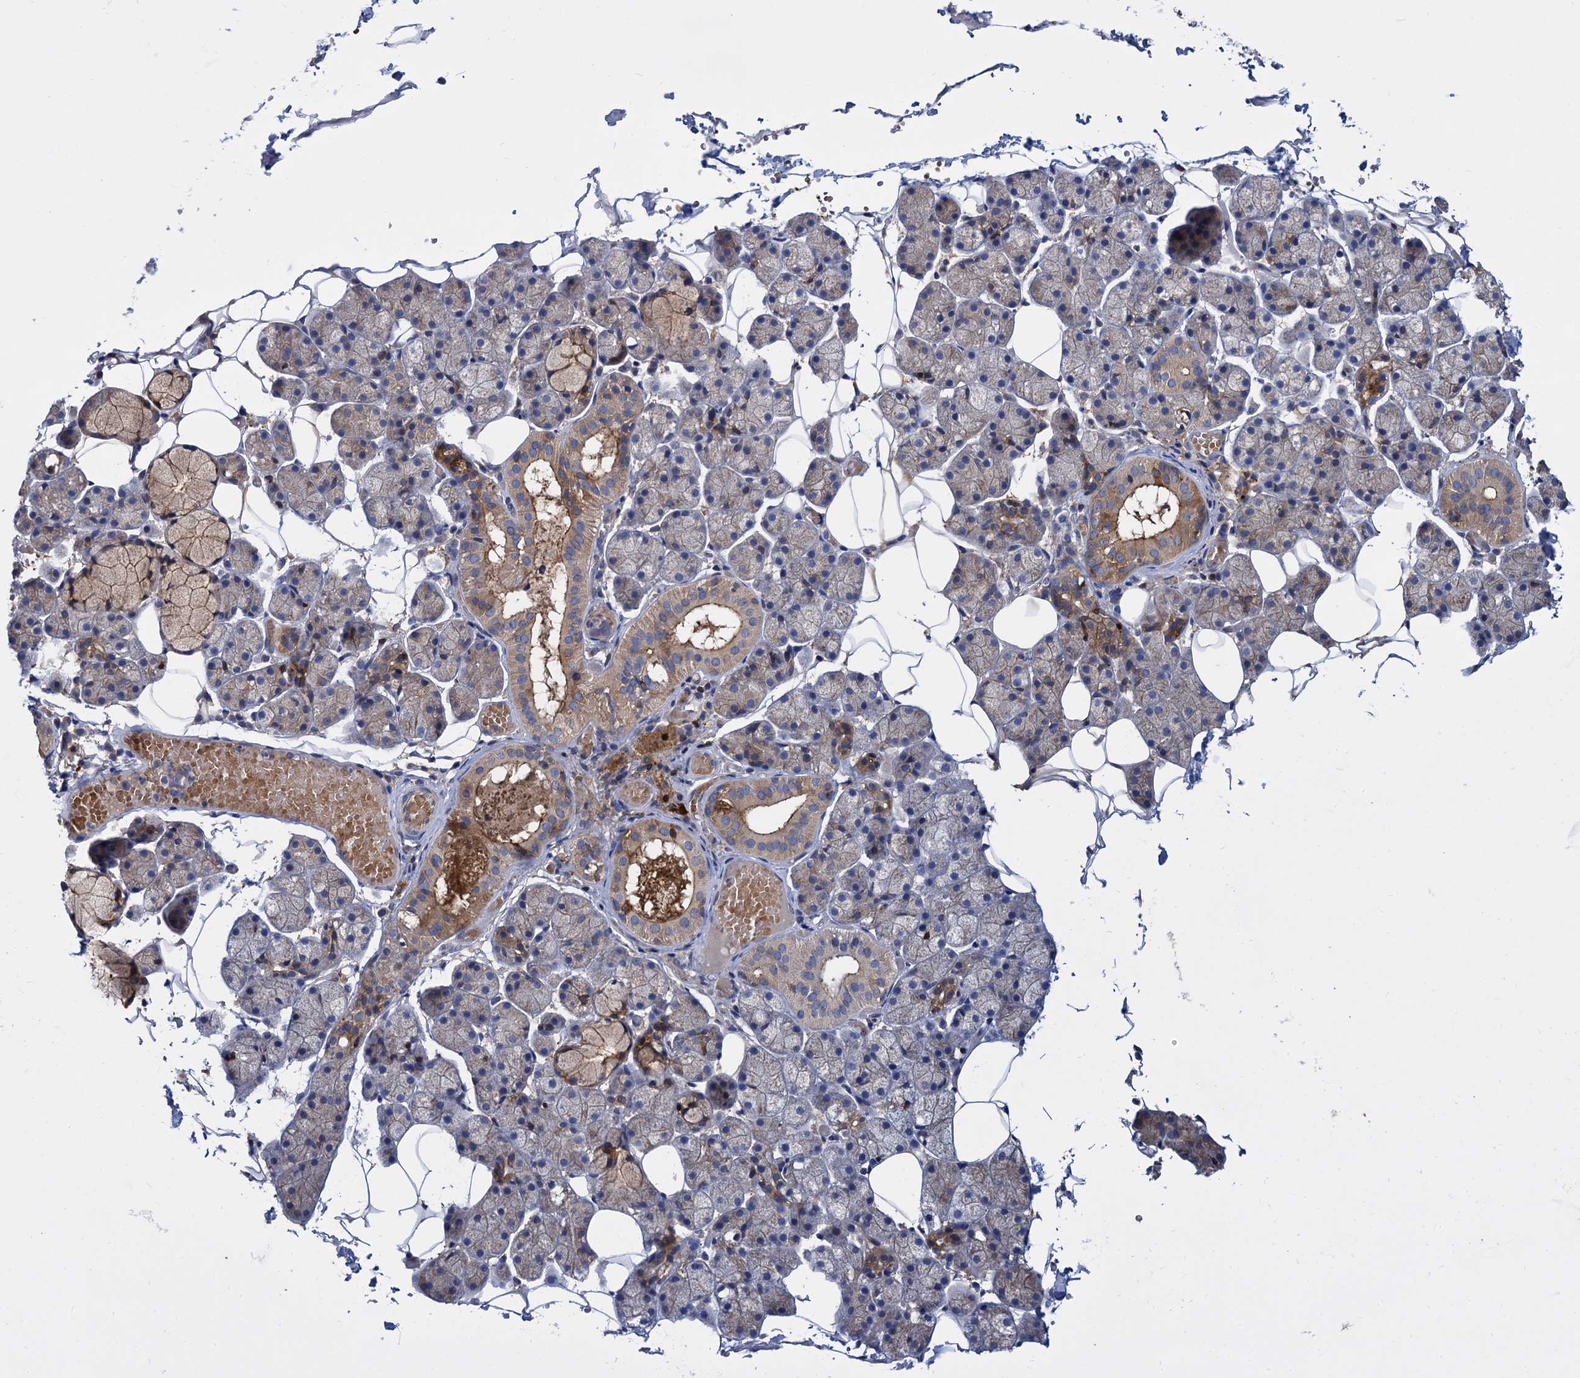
{"staining": {"intensity": "moderate", "quantity": "25%-75%", "location": "cytoplasmic/membranous"}, "tissue": "salivary gland", "cell_type": "Glandular cells", "image_type": "normal", "snomed": [{"axis": "morphology", "description": "Normal tissue, NOS"}, {"axis": "topography", "description": "Salivary gland"}], "caption": "Immunohistochemical staining of unremarkable human salivary gland demonstrates medium levels of moderate cytoplasmic/membranous expression in approximately 25%-75% of glandular cells.", "gene": "GCLC", "patient": {"sex": "female", "age": 33}}